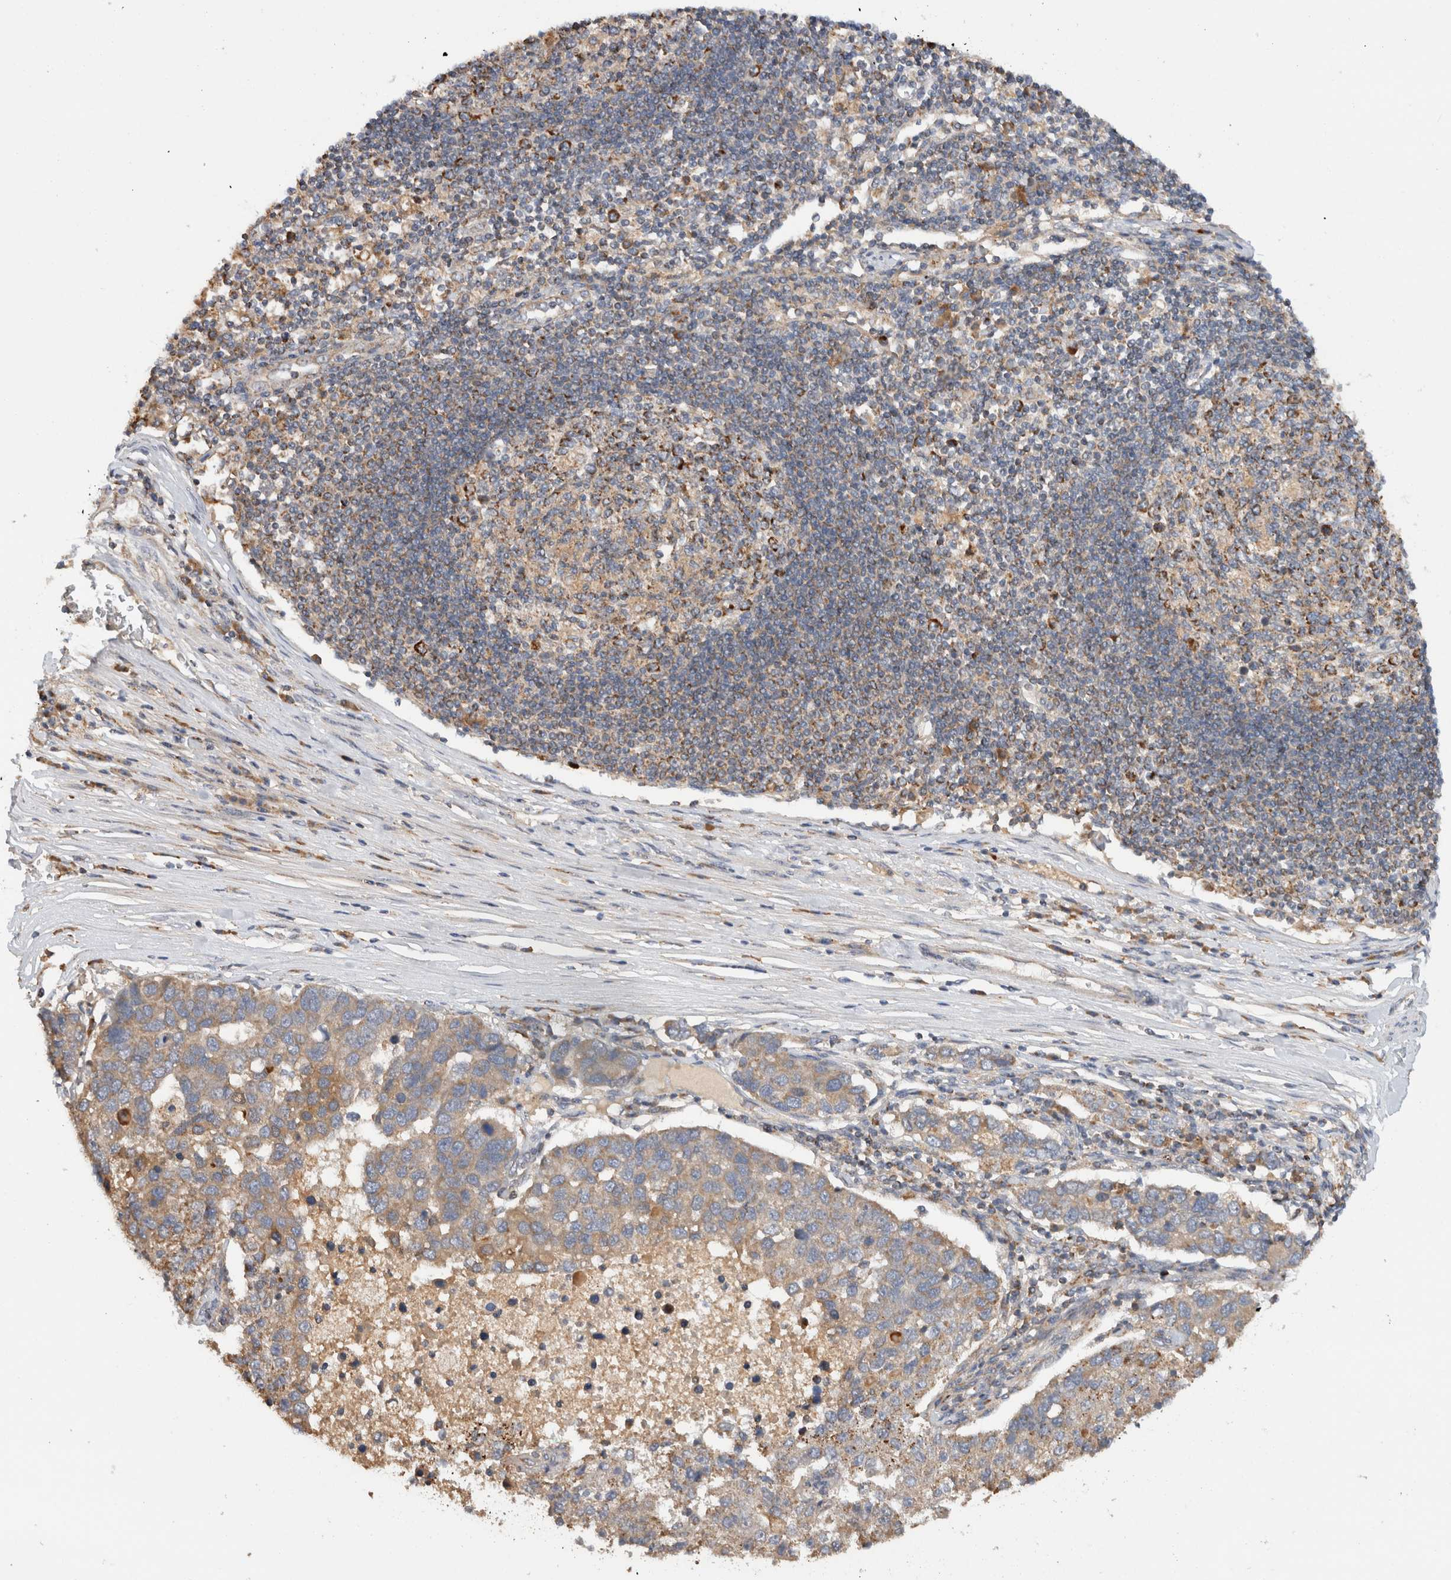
{"staining": {"intensity": "moderate", "quantity": "<25%", "location": "cytoplasmic/membranous"}, "tissue": "pancreatic cancer", "cell_type": "Tumor cells", "image_type": "cancer", "snomed": [{"axis": "morphology", "description": "Adenocarcinoma, NOS"}, {"axis": "topography", "description": "Pancreas"}], "caption": "Tumor cells reveal low levels of moderate cytoplasmic/membranous expression in approximately <25% of cells in human pancreatic adenocarcinoma.", "gene": "AMPD1", "patient": {"sex": "female", "age": 61}}